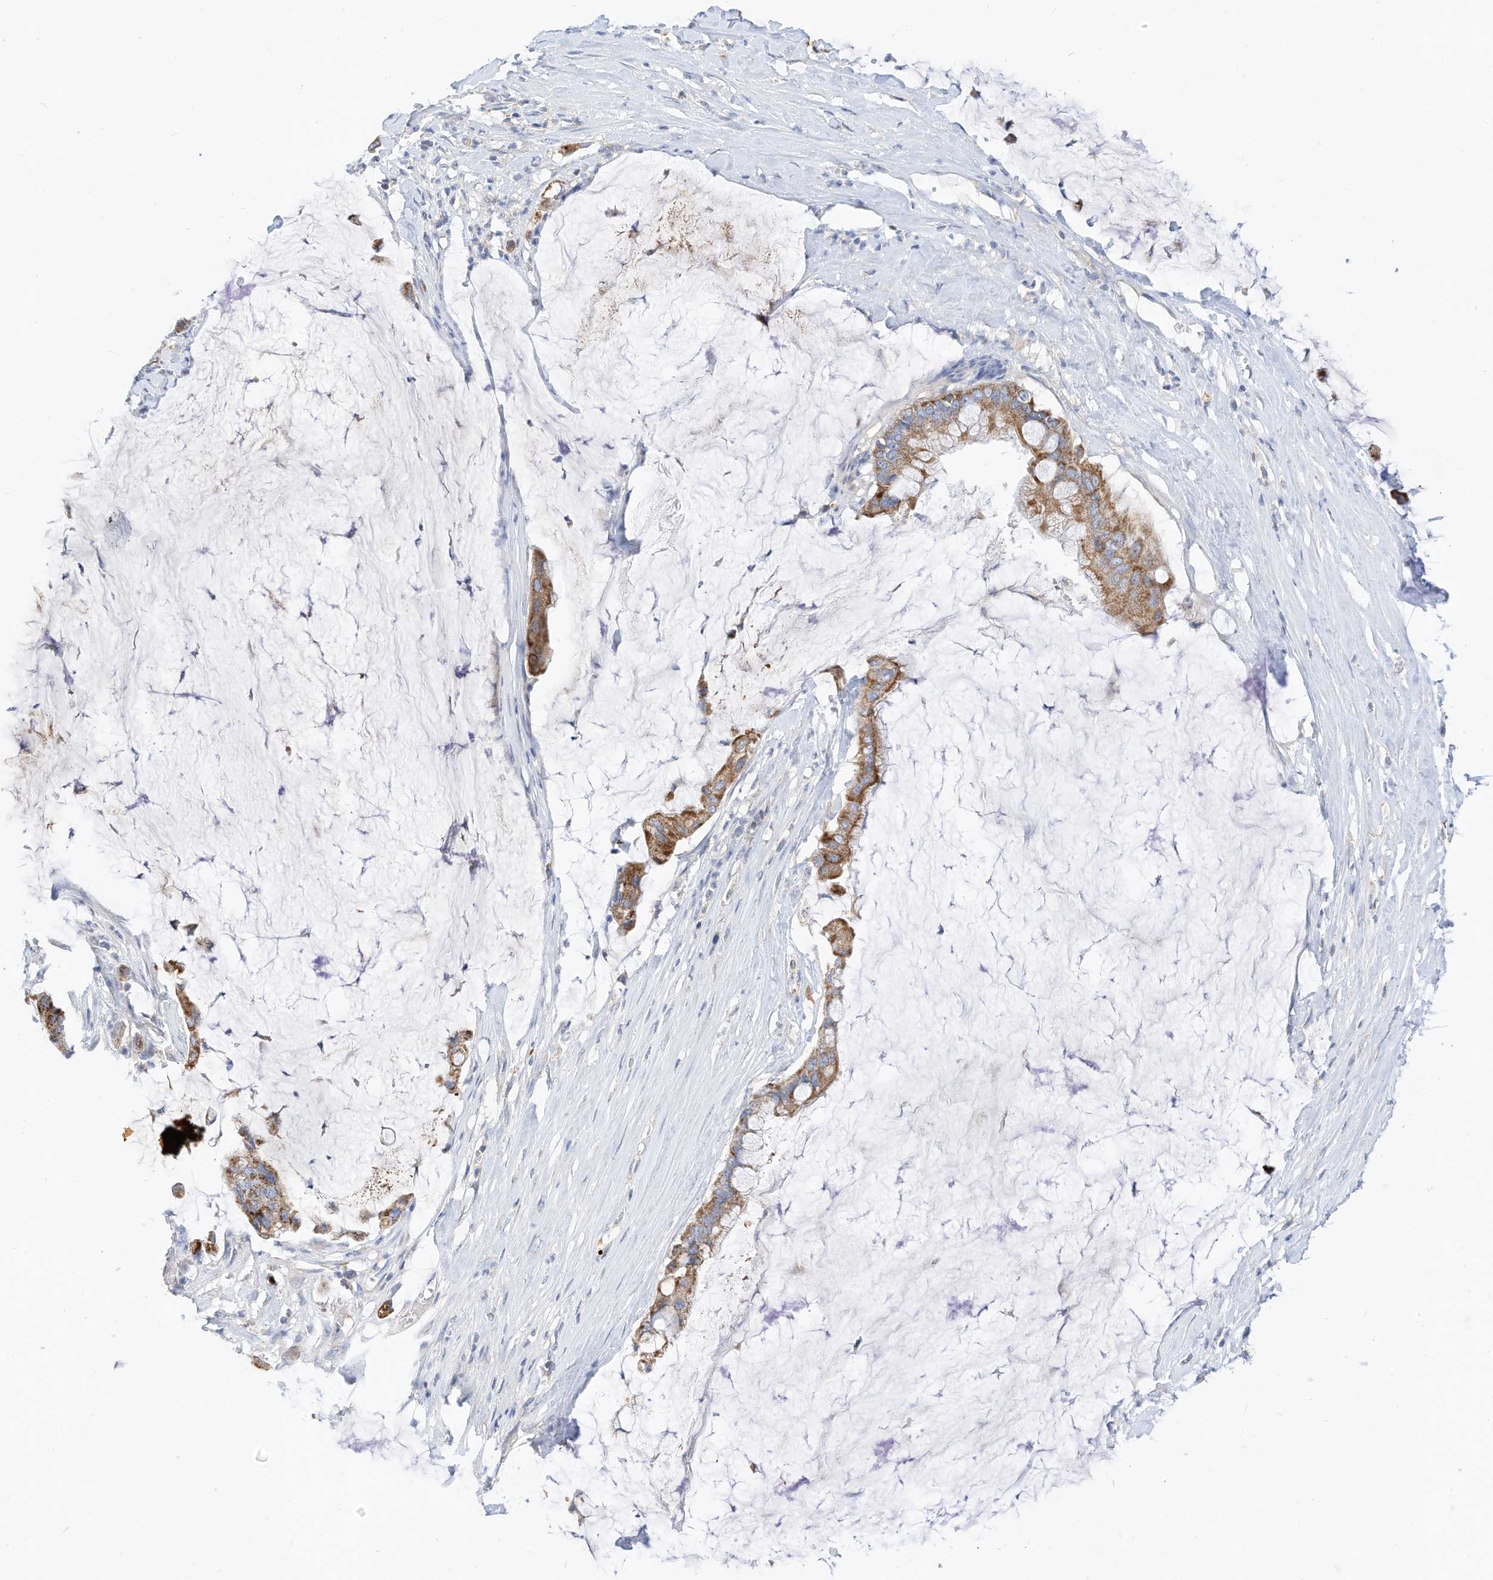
{"staining": {"intensity": "moderate", "quantity": ">75%", "location": "cytoplasmic/membranous"}, "tissue": "pancreatic cancer", "cell_type": "Tumor cells", "image_type": "cancer", "snomed": [{"axis": "morphology", "description": "Adenocarcinoma, NOS"}, {"axis": "topography", "description": "Pancreas"}], "caption": "Human pancreatic adenocarcinoma stained with a protein marker exhibits moderate staining in tumor cells.", "gene": "RHOH", "patient": {"sex": "male", "age": 41}}